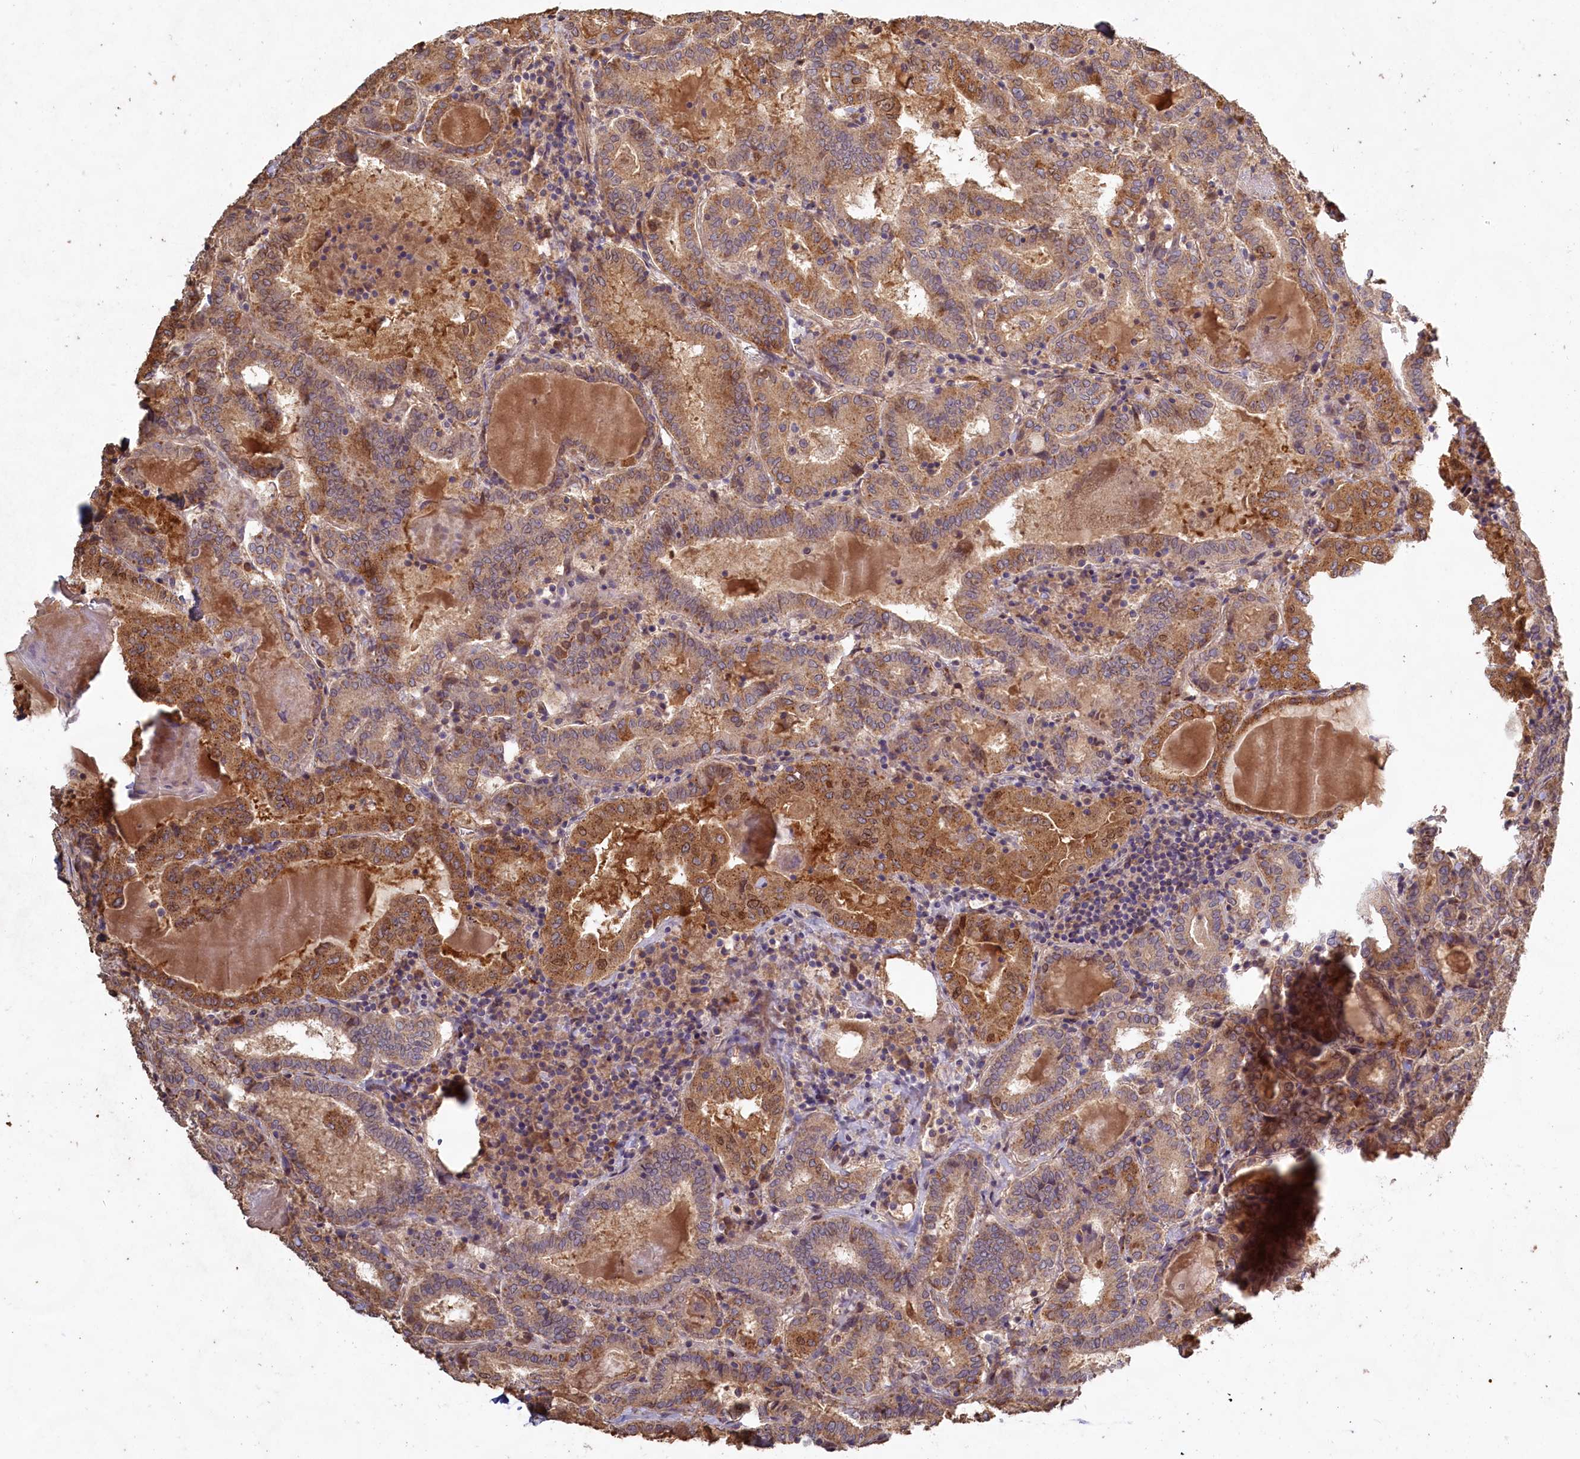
{"staining": {"intensity": "moderate", "quantity": ">75%", "location": "cytoplasmic/membranous"}, "tissue": "thyroid cancer", "cell_type": "Tumor cells", "image_type": "cancer", "snomed": [{"axis": "morphology", "description": "Papillary adenocarcinoma, NOS"}, {"axis": "topography", "description": "Thyroid gland"}], "caption": "Thyroid cancer (papillary adenocarcinoma) stained for a protein (brown) demonstrates moderate cytoplasmic/membranous positive positivity in approximately >75% of tumor cells.", "gene": "FUNDC1", "patient": {"sex": "female", "age": 72}}